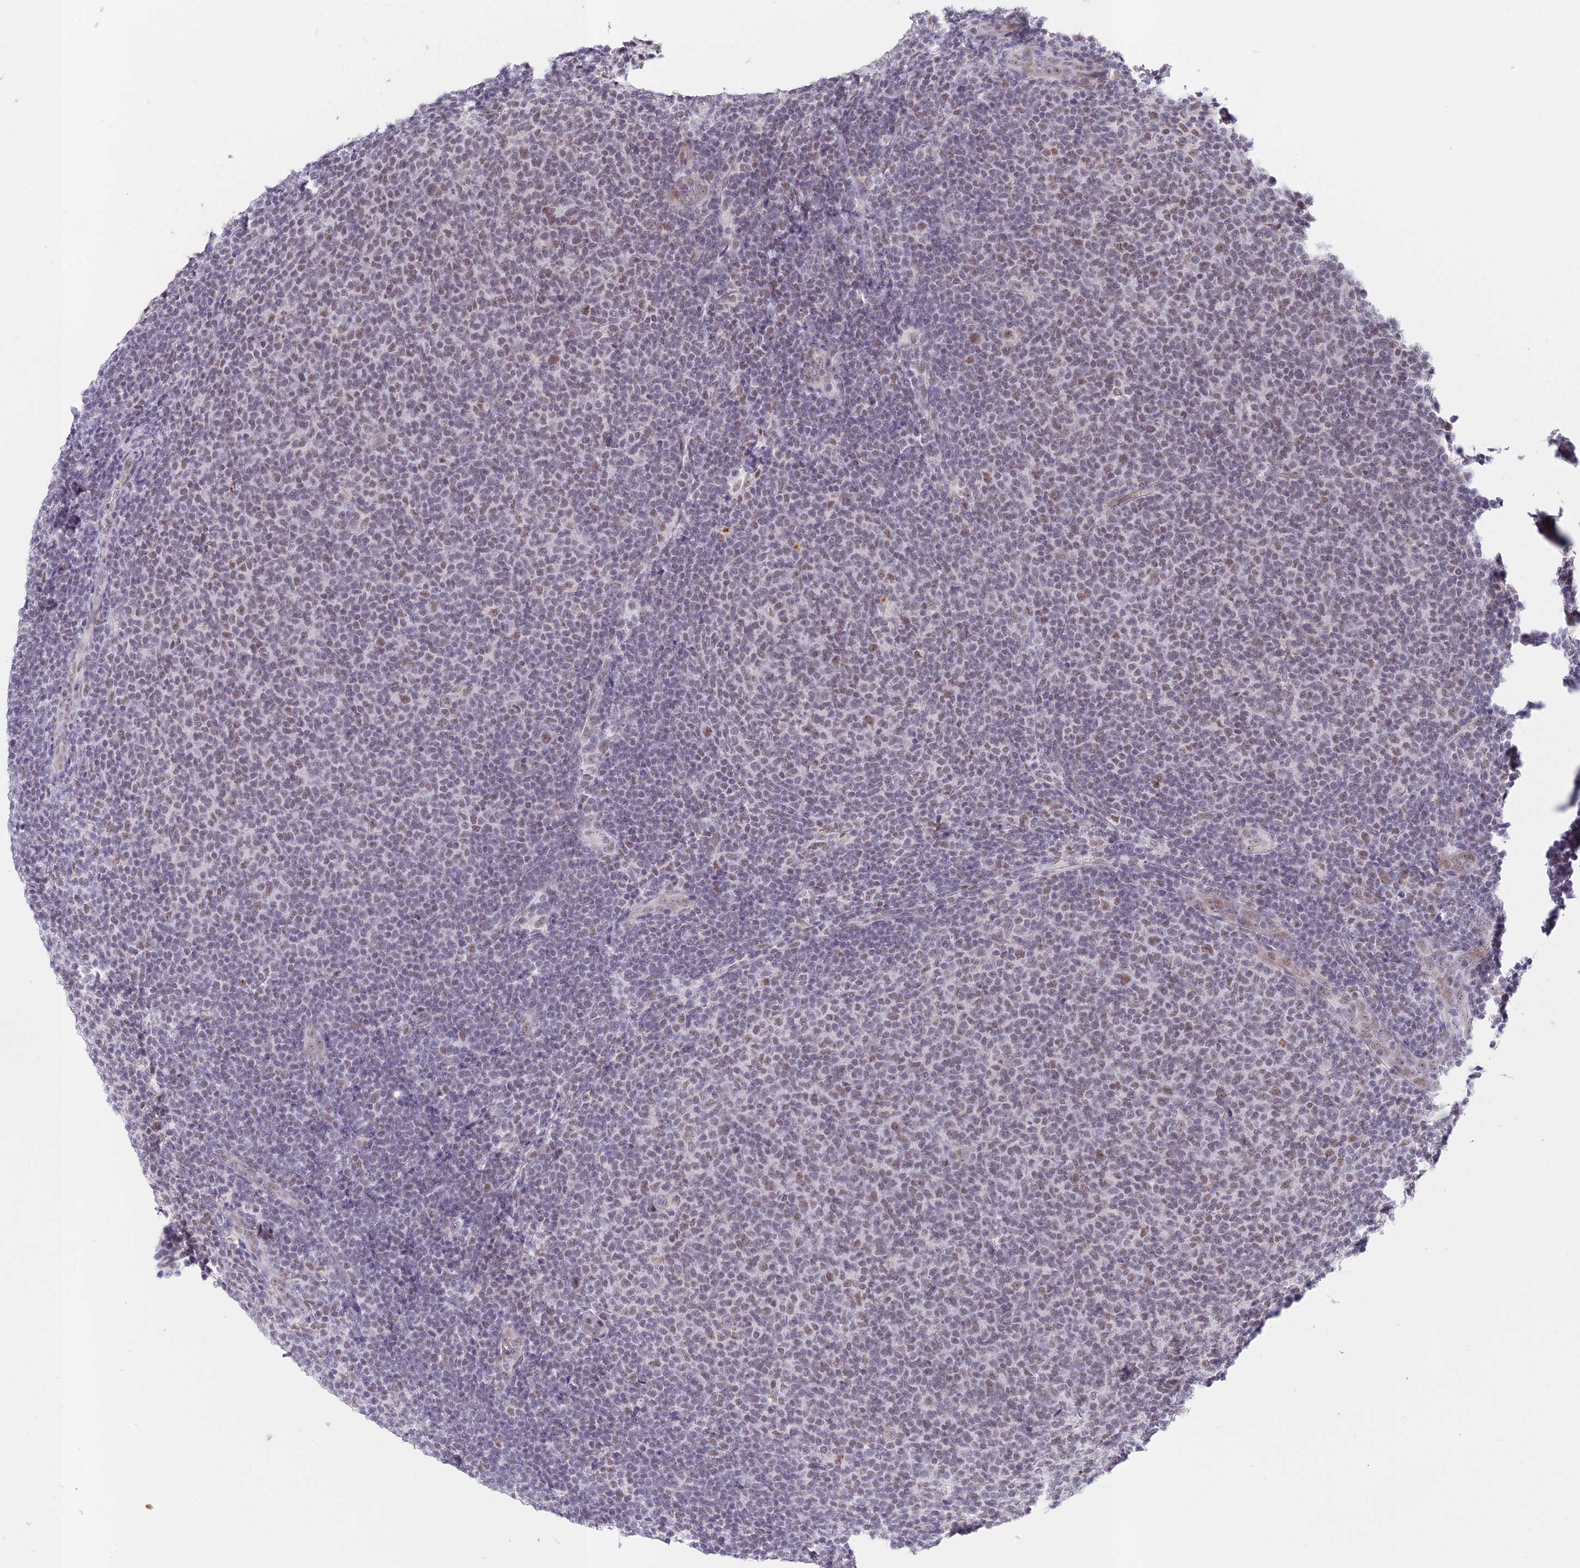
{"staining": {"intensity": "weak", "quantity": "25%-75%", "location": "nuclear"}, "tissue": "lymphoma", "cell_type": "Tumor cells", "image_type": "cancer", "snomed": [{"axis": "morphology", "description": "Malignant lymphoma, non-Hodgkin's type, Low grade"}, {"axis": "topography", "description": "Lymph node"}], "caption": "Tumor cells exhibit low levels of weak nuclear positivity in about 25%-75% of cells in human malignant lymphoma, non-Hodgkin's type (low-grade). (DAB (3,3'-diaminobenzidine) = brown stain, brightfield microscopy at high magnification).", "gene": "RAVER1", "patient": {"sex": "male", "age": 66}}